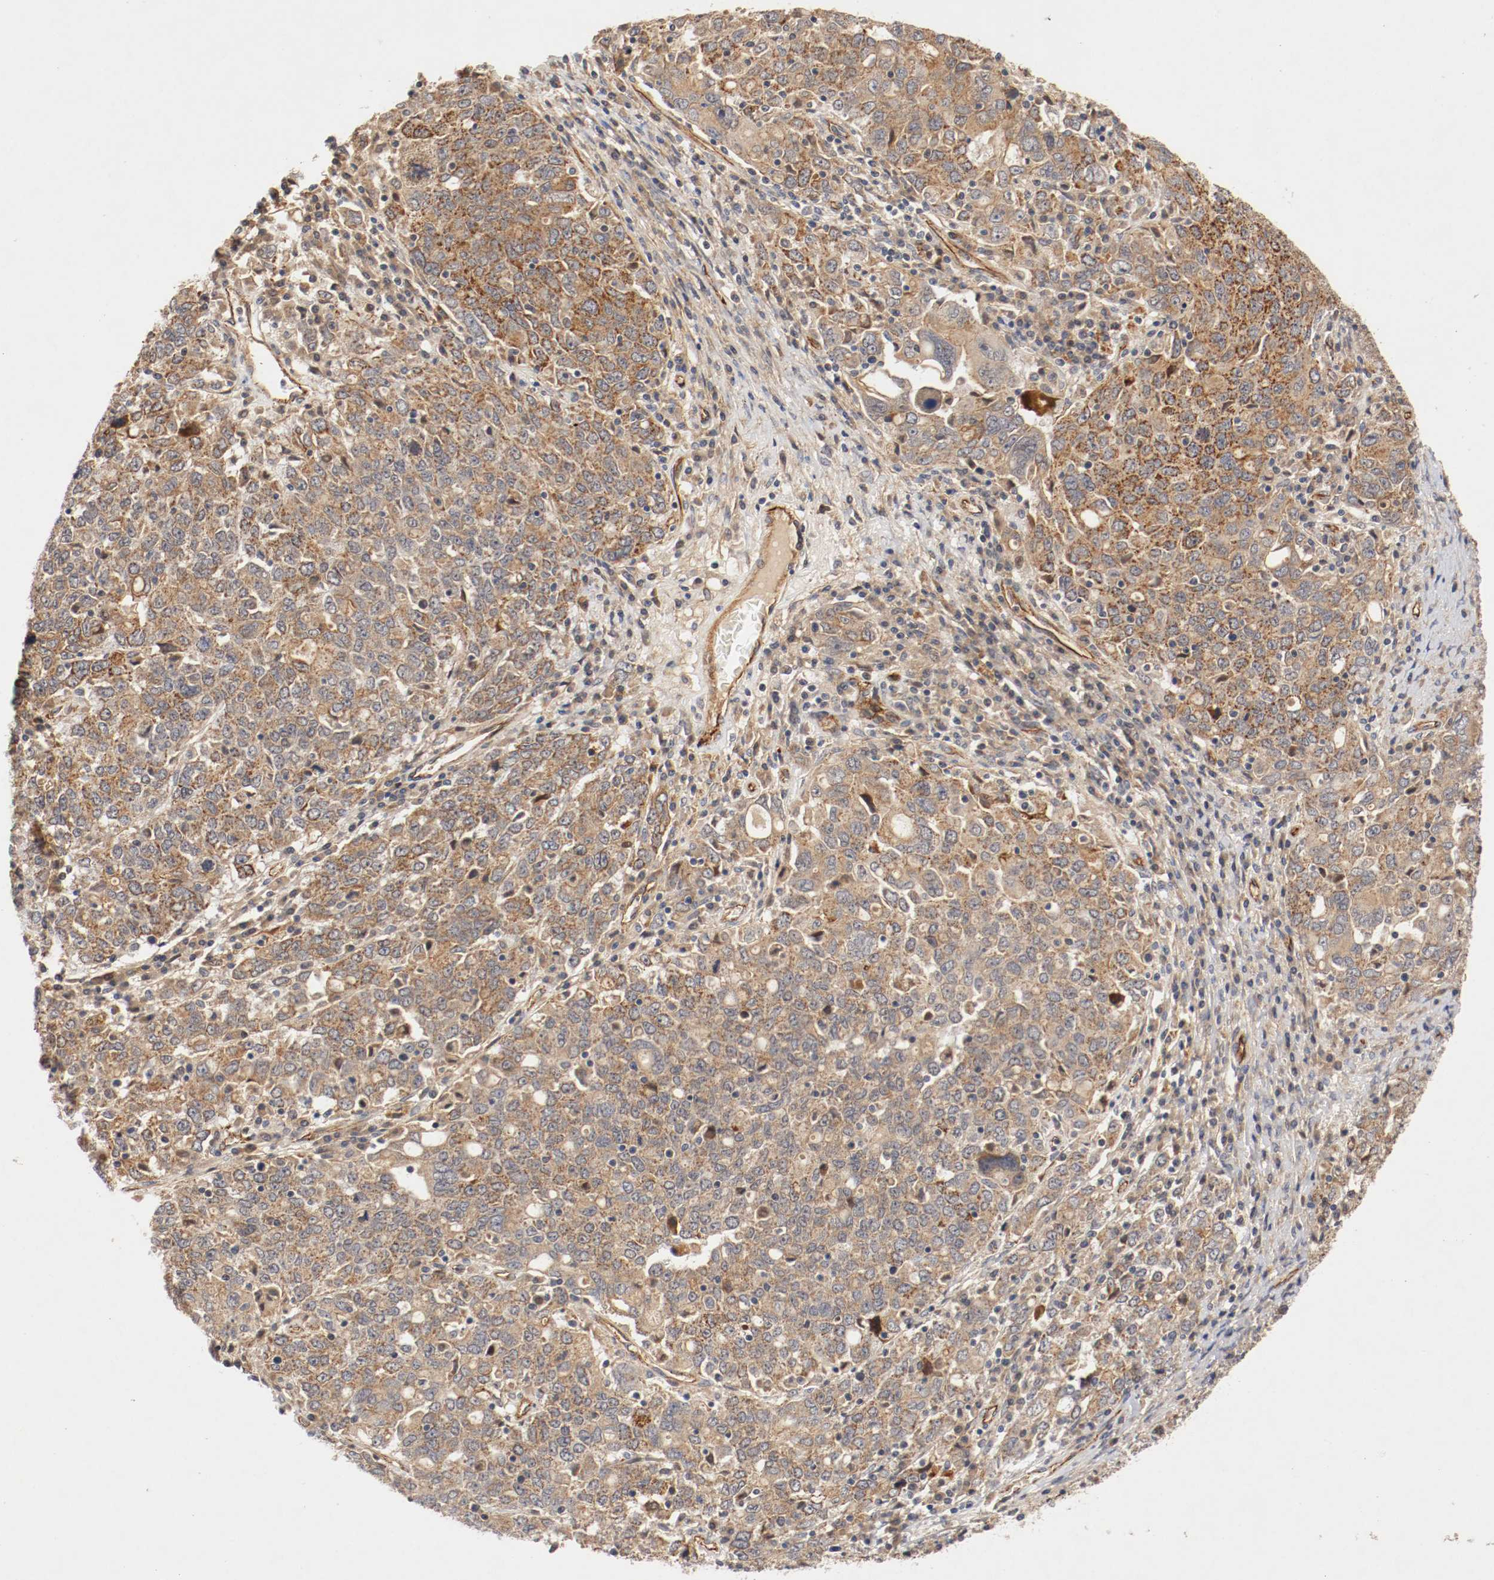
{"staining": {"intensity": "moderate", "quantity": ">75%", "location": "cytoplasmic/membranous"}, "tissue": "ovarian cancer", "cell_type": "Tumor cells", "image_type": "cancer", "snomed": [{"axis": "morphology", "description": "Carcinoma, endometroid"}, {"axis": "topography", "description": "Ovary"}], "caption": "A high-resolution micrograph shows immunohistochemistry (IHC) staining of endometroid carcinoma (ovarian), which shows moderate cytoplasmic/membranous staining in about >75% of tumor cells.", "gene": "TYK2", "patient": {"sex": "female", "age": 62}}